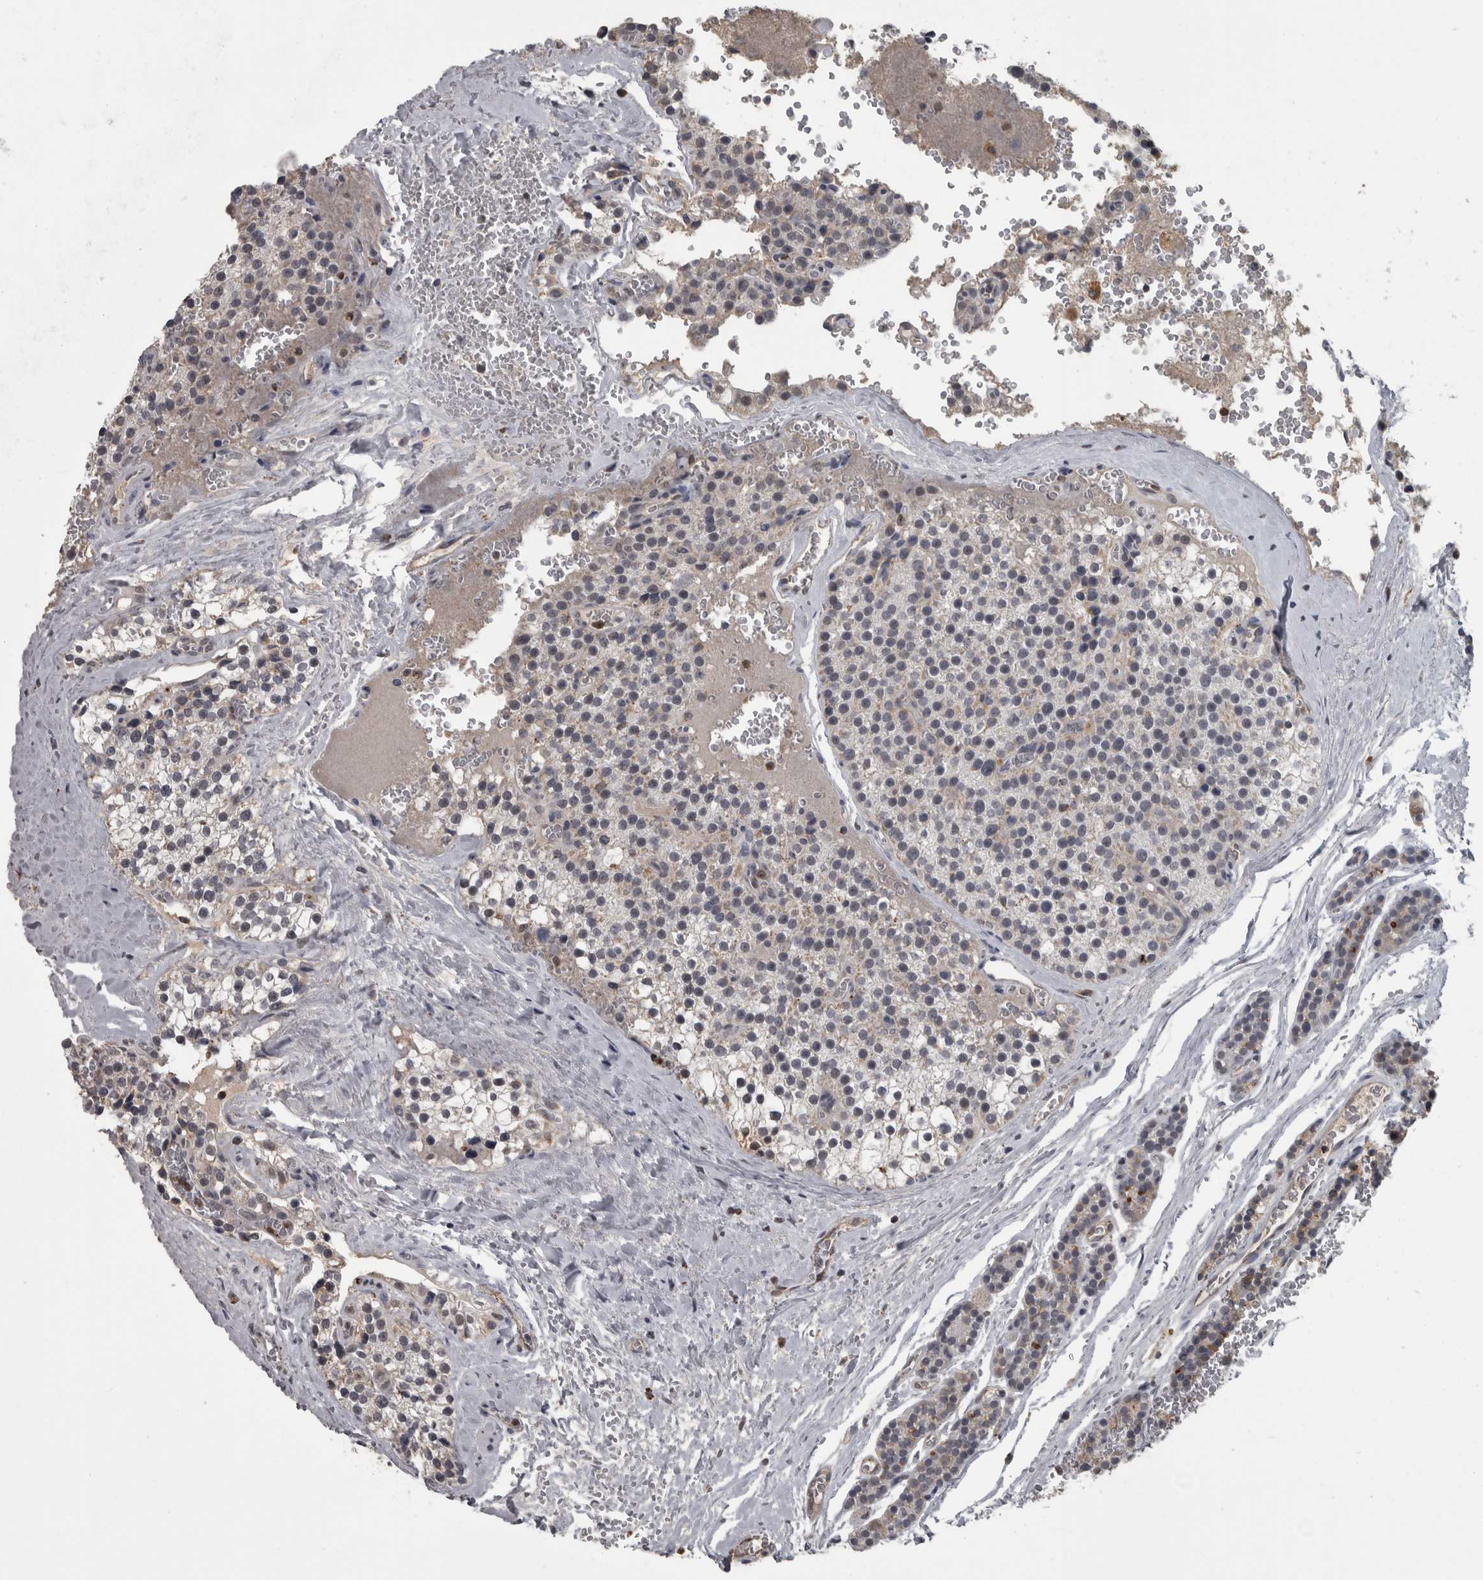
{"staining": {"intensity": "weak", "quantity": "<25%", "location": "cytoplasmic/membranous"}, "tissue": "parathyroid gland", "cell_type": "Glandular cells", "image_type": "normal", "snomed": [{"axis": "morphology", "description": "Normal tissue, NOS"}, {"axis": "topography", "description": "Parathyroid gland"}], "caption": "DAB immunohistochemical staining of unremarkable parathyroid gland displays no significant positivity in glandular cells. Brightfield microscopy of immunohistochemistry stained with DAB (3,3'-diaminobenzidine) (brown) and hematoxylin (blue), captured at high magnification.", "gene": "NAAA", "patient": {"sex": "female", "age": 64}}